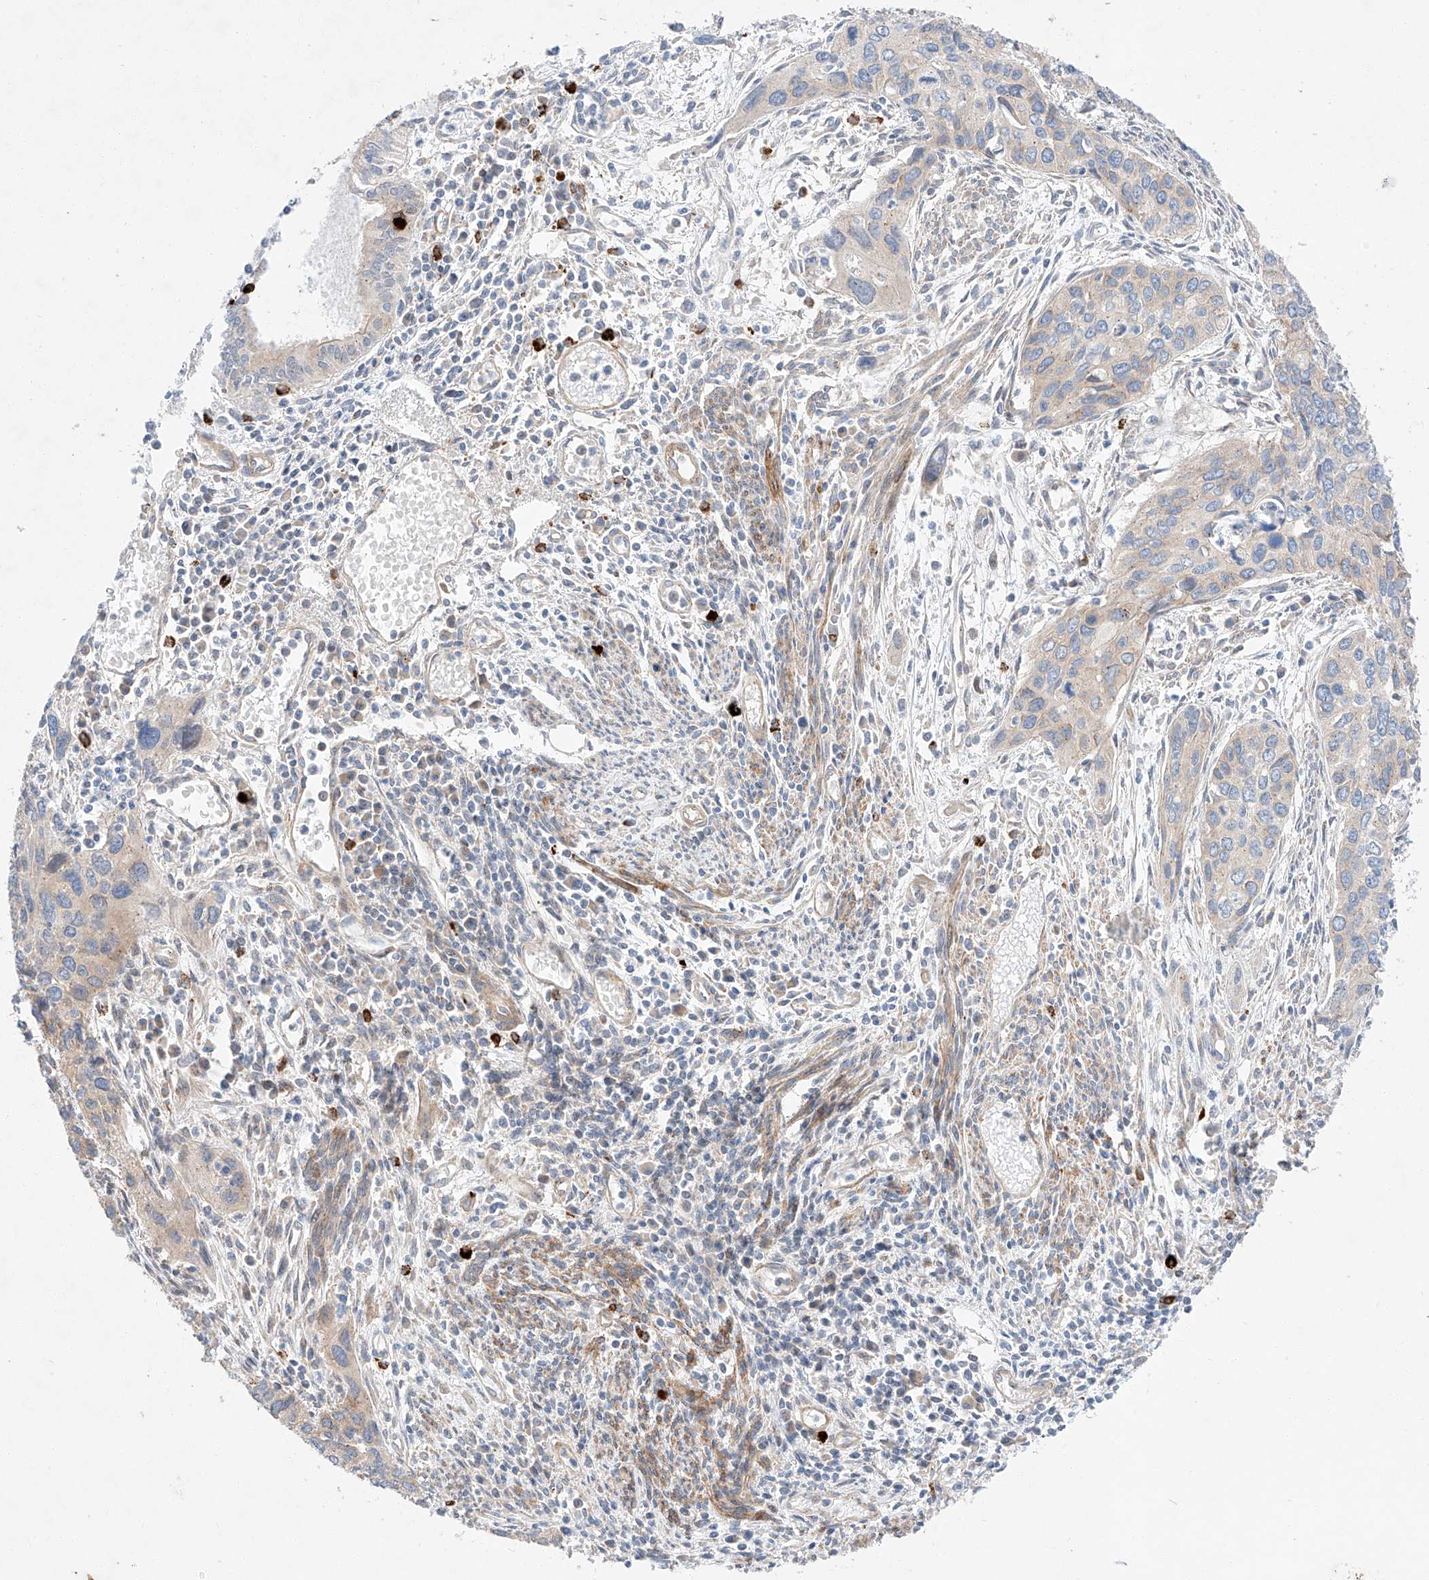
{"staining": {"intensity": "moderate", "quantity": "<25%", "location": "cytoplasmic/membranous"}, "tissue": "cervical cancer", "cell_type": "Tumor cells", "image_type": "cancer", "snomed": [{"axis": "morphology", "description": "Squamous cell carcinoma, NOS"}, {"axis": "topography", "description": "Cervix"}], "caption": "A high-resolution photomicrograph shows immunohistochemistry staining of cervical cancer (squamous cell carcinoma), which reveals moderate cytoplasmic/membranous positivity in about <25% of tumor cells.", "gene": "MINDY4", "patient": {"sex": "female", "age": 55}}